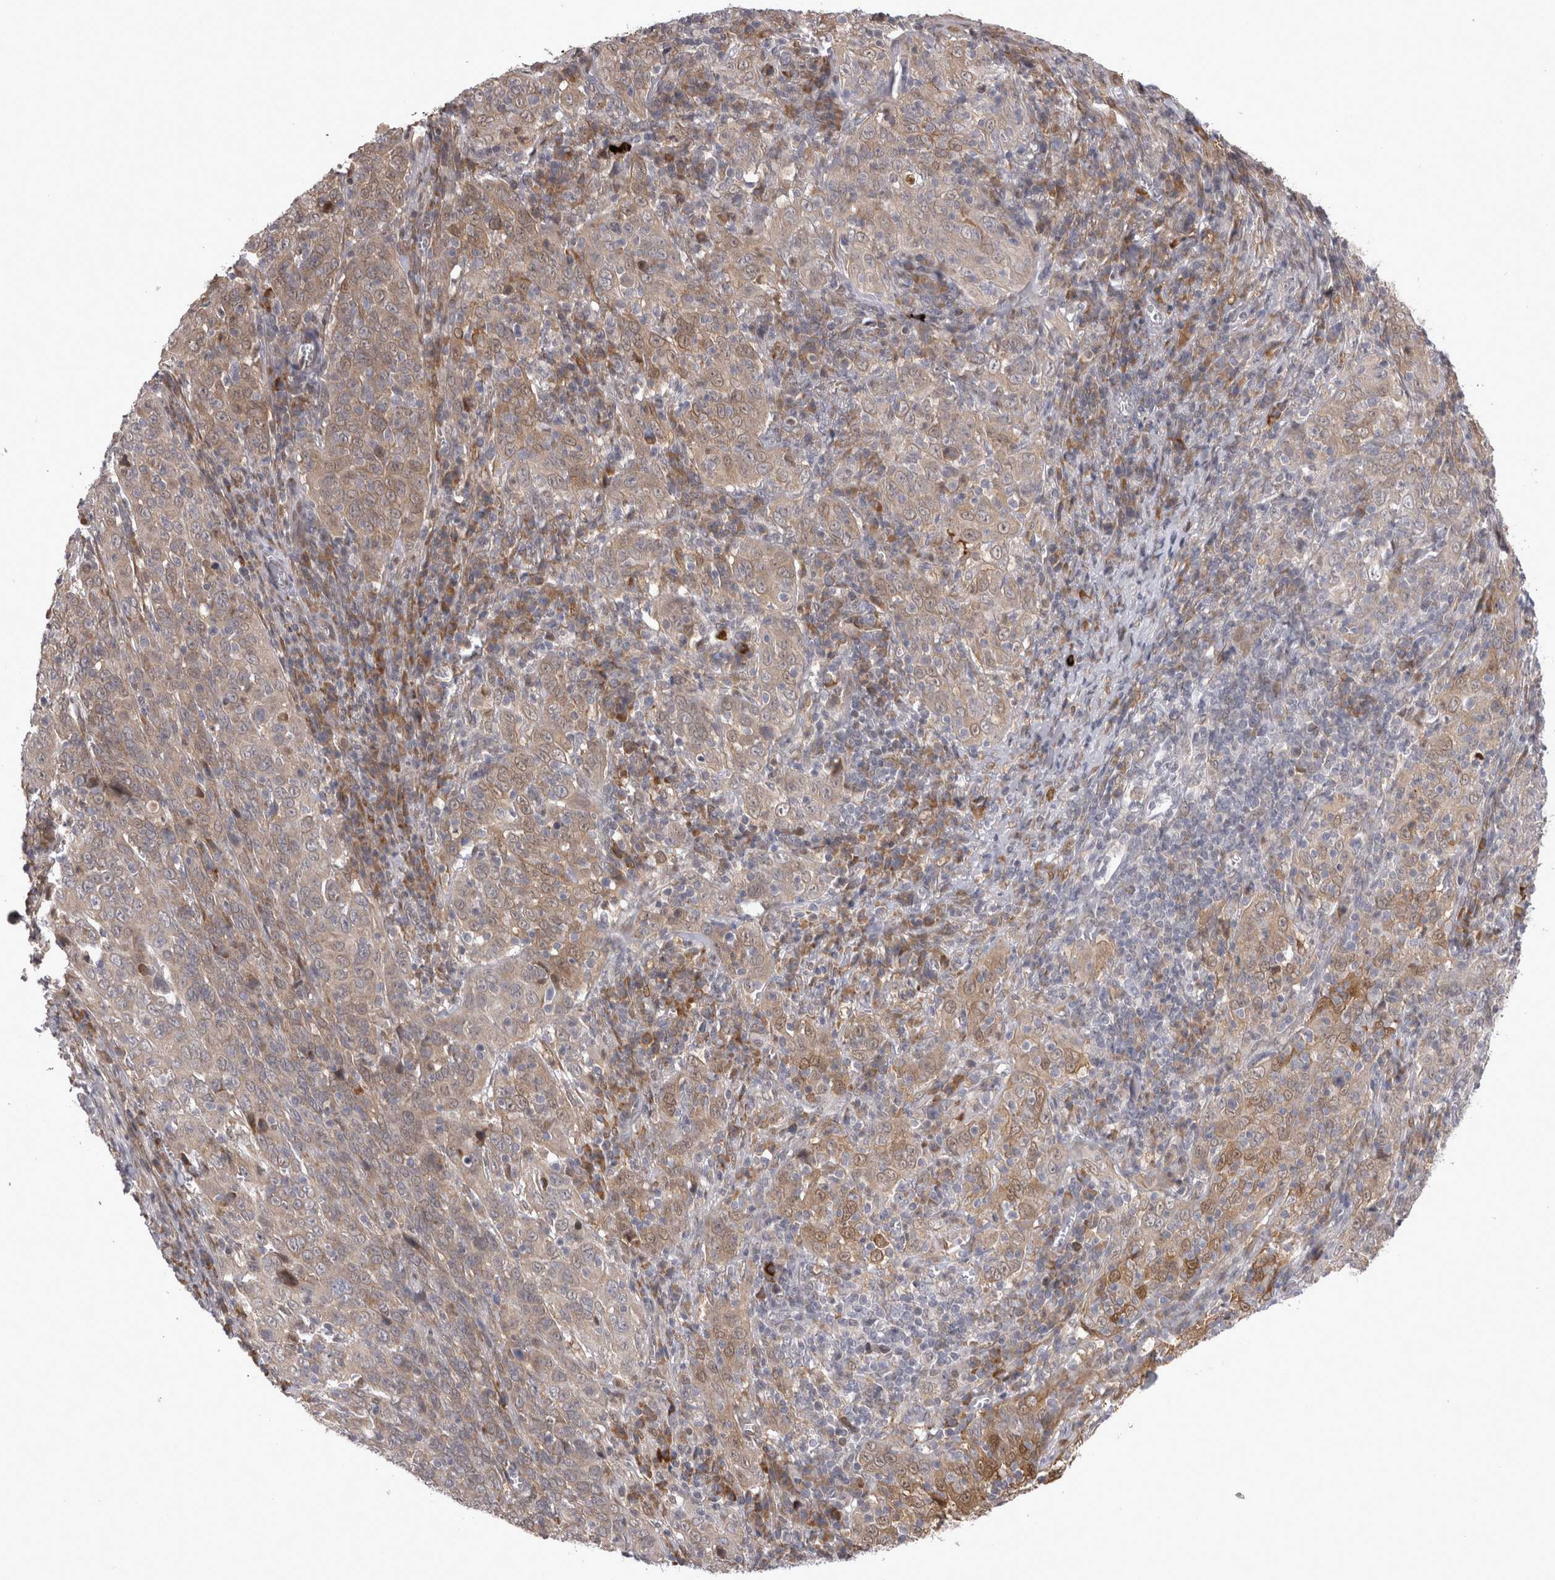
{"staining": {"intensity": "weak", "quantity": ">75%", "location": "cytoplasmic/membranous,nuclear"}, "tissue": "cervical cancer", "cell_type": "Tumor cells", "image_type": "cancer", "snomed": [{"axis": "morphology", "description": "Squamous cell carcinoma, NOS"}, {"axis": "topography", "description": "Cervix"}], "caption": "The photomicrograph displays immunohistochemical staining of cervical cancer (squamous cell carcinoma). There is weak cytoplasmic/membranous and nuclear expression is present in about >75% of tumor cells.", "gene": "CHIC2", "patient": {"sex": "female", "age": 46}}